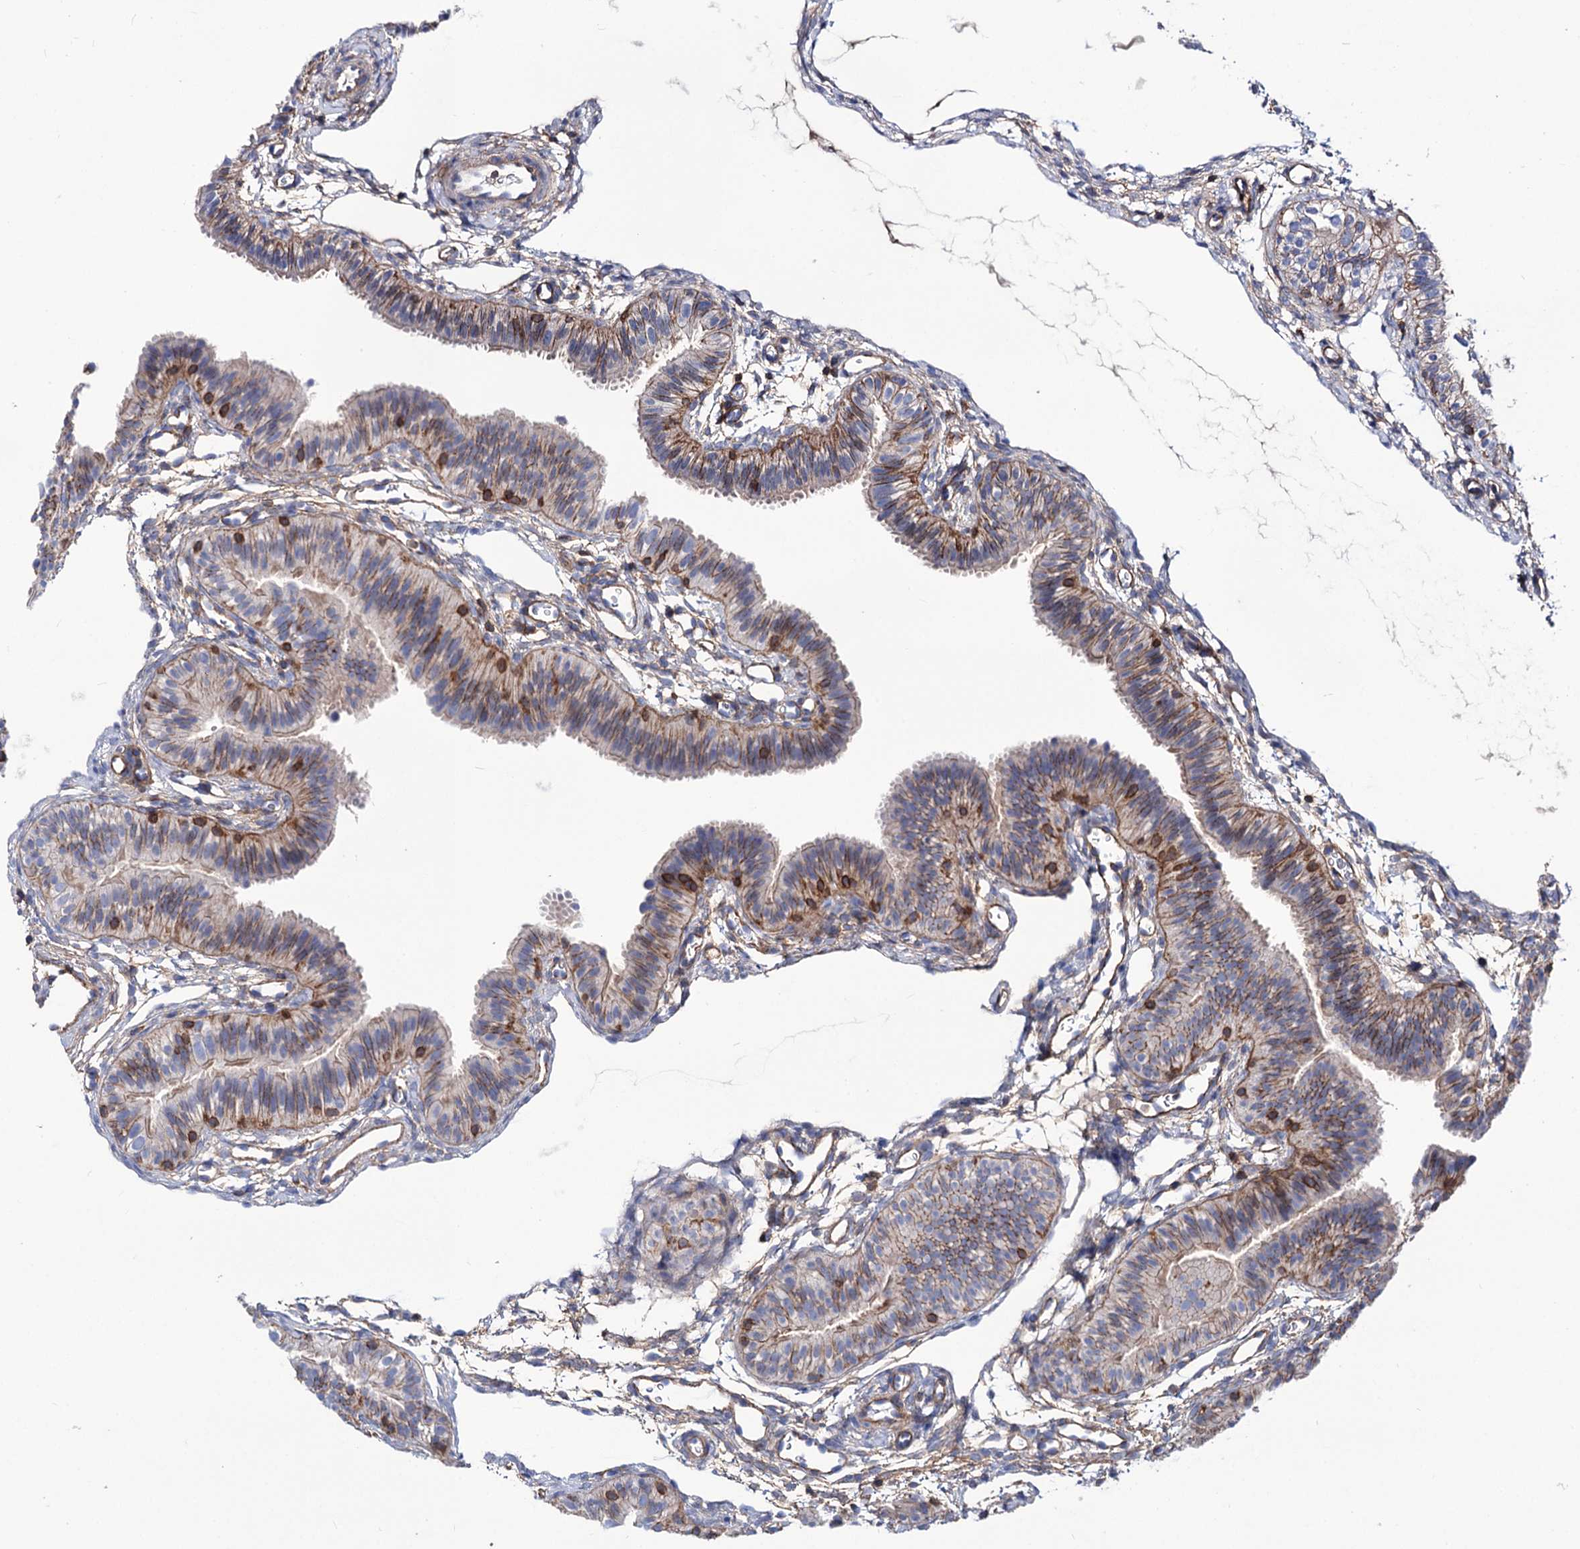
{"staining": {"intensity": "weak", "quantity": "25%-75%", "location": "cytoplasmic/membranous"}, "tissue": "fallopian tube", "cell_type": "Glandular cells", "image_type": "normal", "snomed": [{"axis": "morphology", "description": "Normal tissue, NOS"}, {"axis": "topography", "description": "Fallopian tube"}], "caption": "Approximately 25%-75% of glandular cells in benign human fallopian tube exhibit weak cytoplasmic/membranous protein staining as visualized by brown immunohistochemical staining.", "gene": "DEF6", "patient": {"sex": "female", "age": 35}}